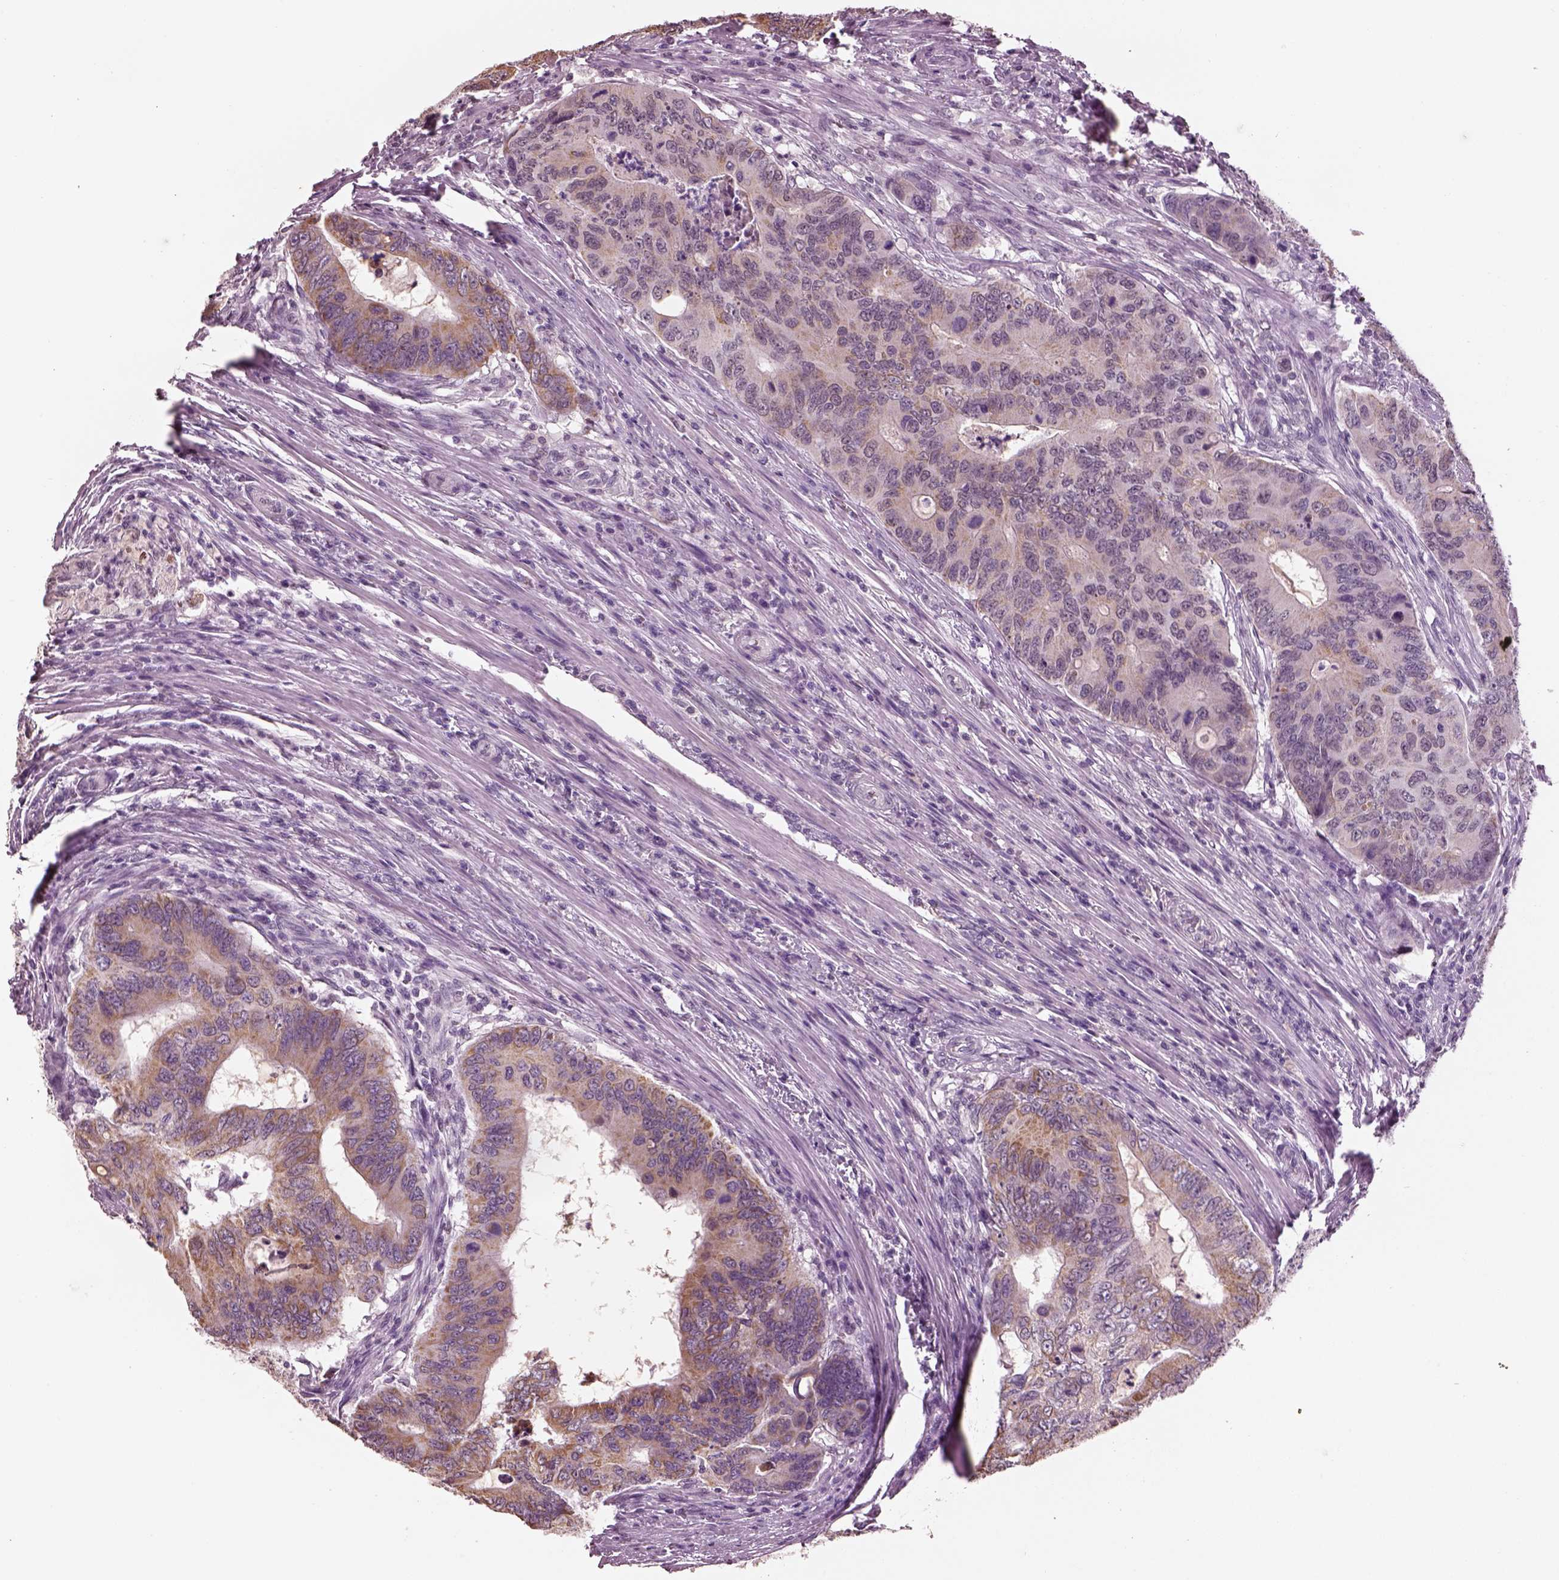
{"staining": {"intensity": "moderate", "quantity": ">75%", "location": "cytoplasmic/membranous"}, "tissue": "colorectal cancer", "cell_type": "Tumor cells", "image_type": "cancer", "snomed": [{"axis": "morphology", "description": "Adenocarcinoma, NOS"}, {"axis": "topography", "description": "Colon"}], "caption": "The photomicrograph exhibits a brown stain indicating the presence of a protein in the cytoplasmic/membranous of tumor cells in adenocarcinoma (colorectal). The protein of interest is shown in brown color, while the nuclei are stained blue.", "gene": "ELSPBP1", "patient": {"sex": "male", "age": 53}}